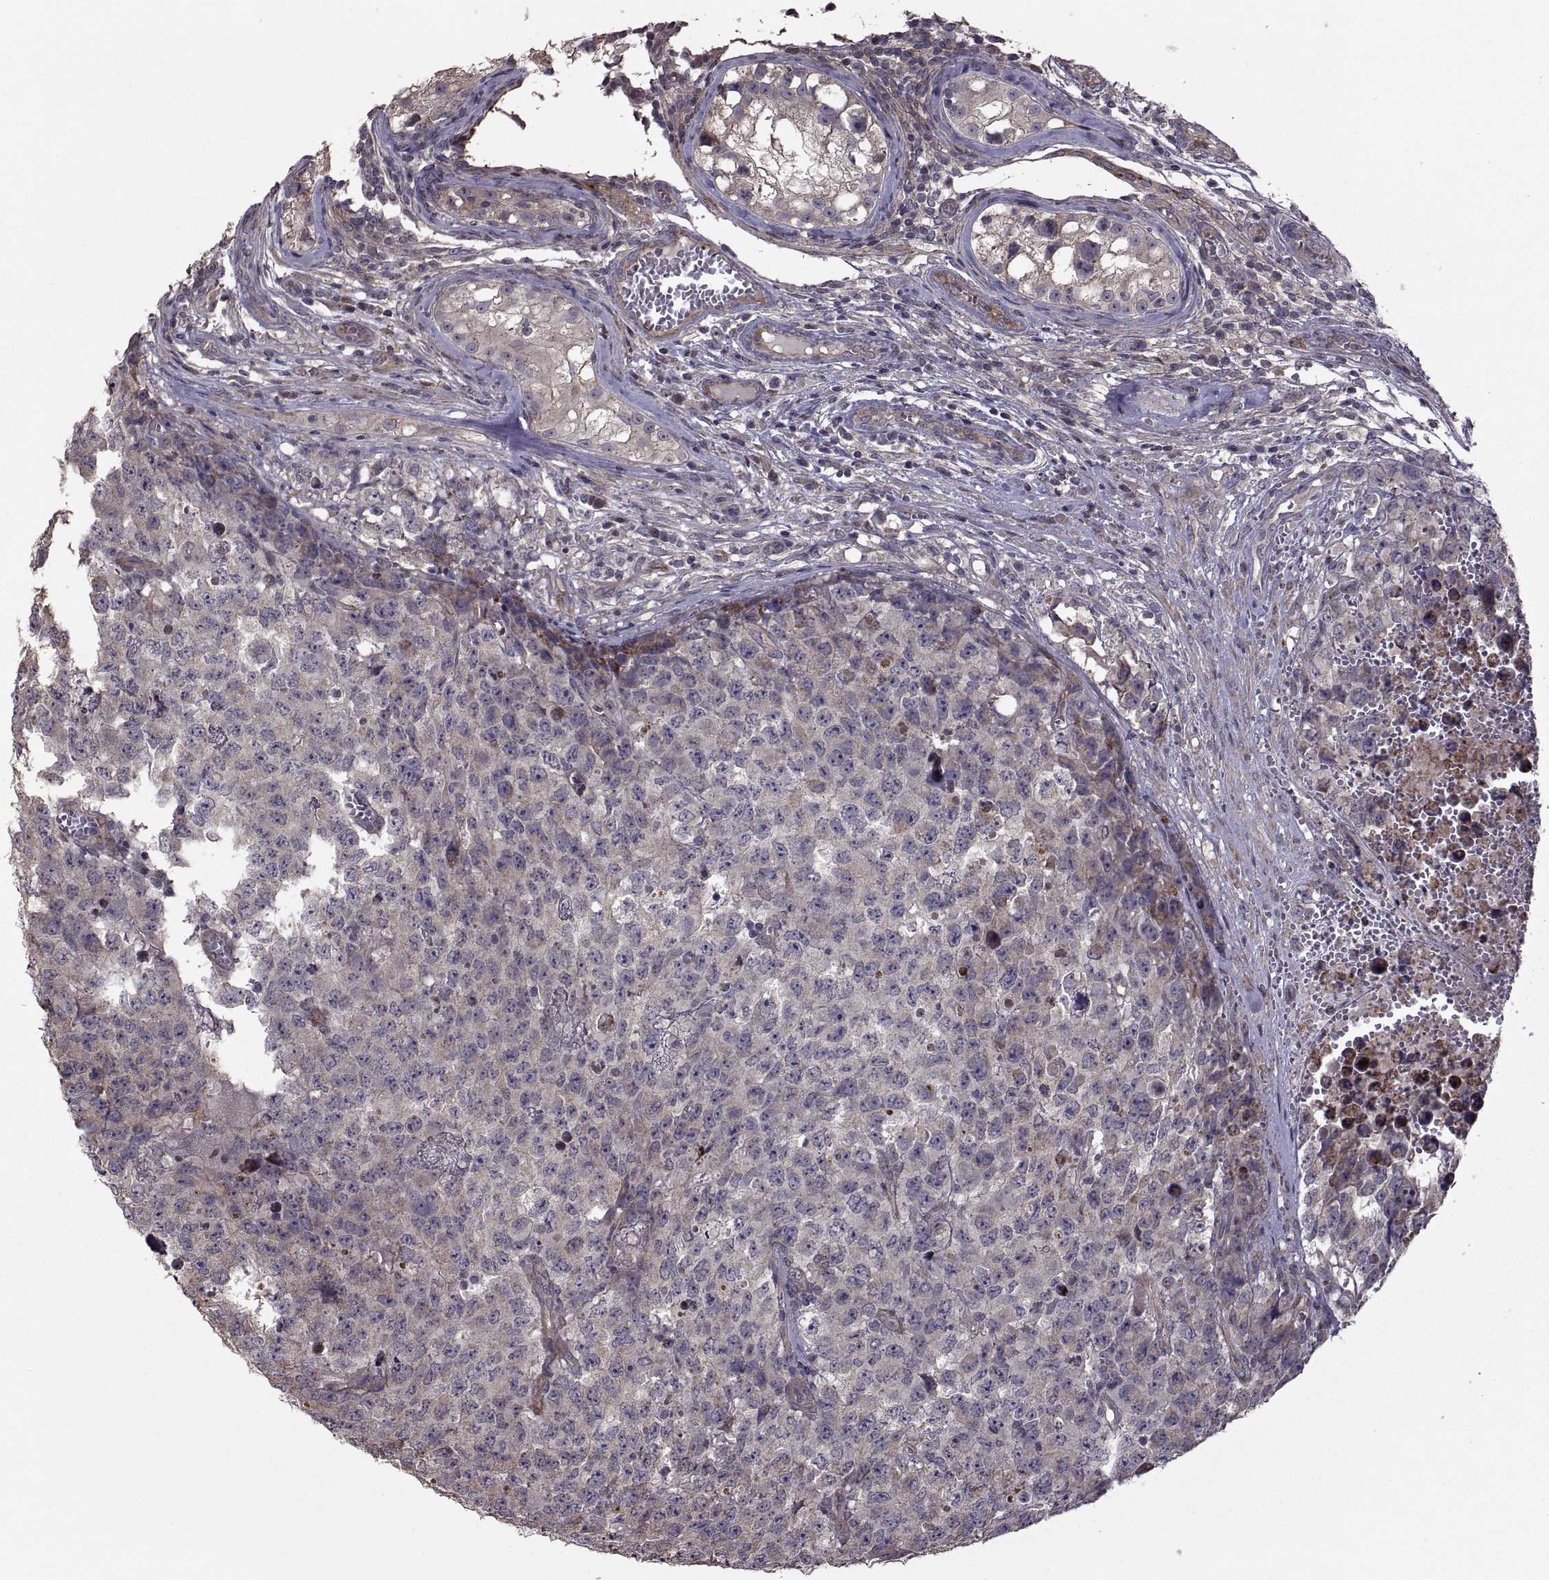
{"staining": {"intensity": "weak", "quantity": "25%-75%", "location": "cytoplasmic/membranous"}, "tissue": "testis cancer", "cell_type": "Tumor cells", "image_type": "cancer", "snomed": [{"axis": "morphology", "description": "Carcinoma, Embryonal, NOS"}, {"axis": "topography", "description": "Testis"}], "caption": "About 25%-75% of tumor cells in human testis cancer demonstrate weak cytoplasmic/membranous protein expression as visualized by brown immunohistochemical staining.", "gene": "PMM2", "patient": {"sex": "male", "age": 23}}